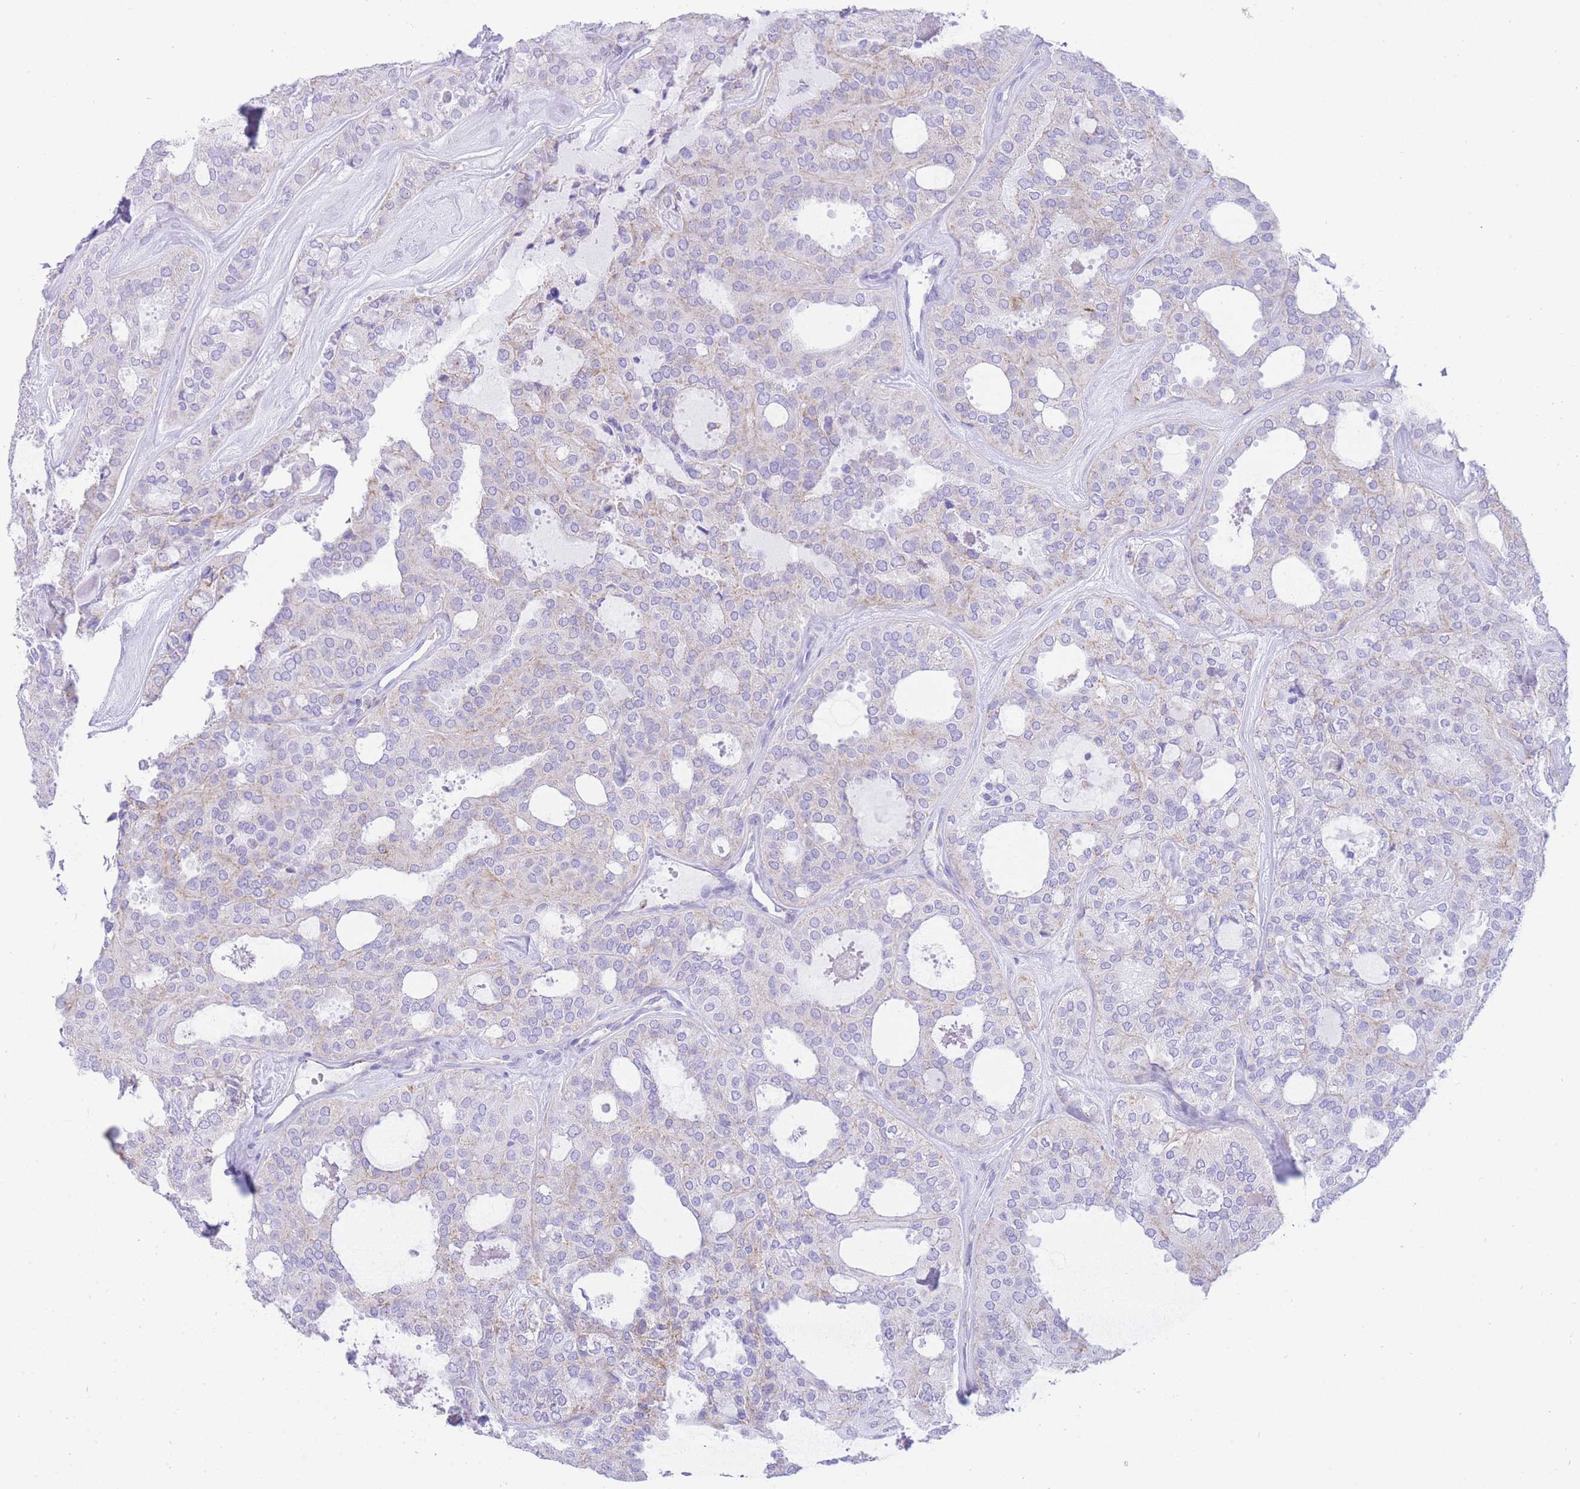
{"staining": {"intensity": "moderate", "quantity": "<25%", "location": "cytoplasmic/membranous"}, "tissue": "thyroid cancer", "cell_type": "Tumor cells", "image_type": "cancer", "snomed": [{"axis": "morphology", "description": "Follicular adenoma carcinoma, NOS"}, {"axis": "topography", "description": "Thyroid gland"}], "caption": "Brown immunohistochemical staining in follicular adenoma carcinoma (thyroid) reveals moderate cytoplasmic/membranous staining in approximately <25% of tumor cells. Immunohistochemistry (ihc) stains the protein of interest in brown and the nuclei are stained blue.", "gene": "ACSM4", "patient": {"sex": "male", "age": 75}}